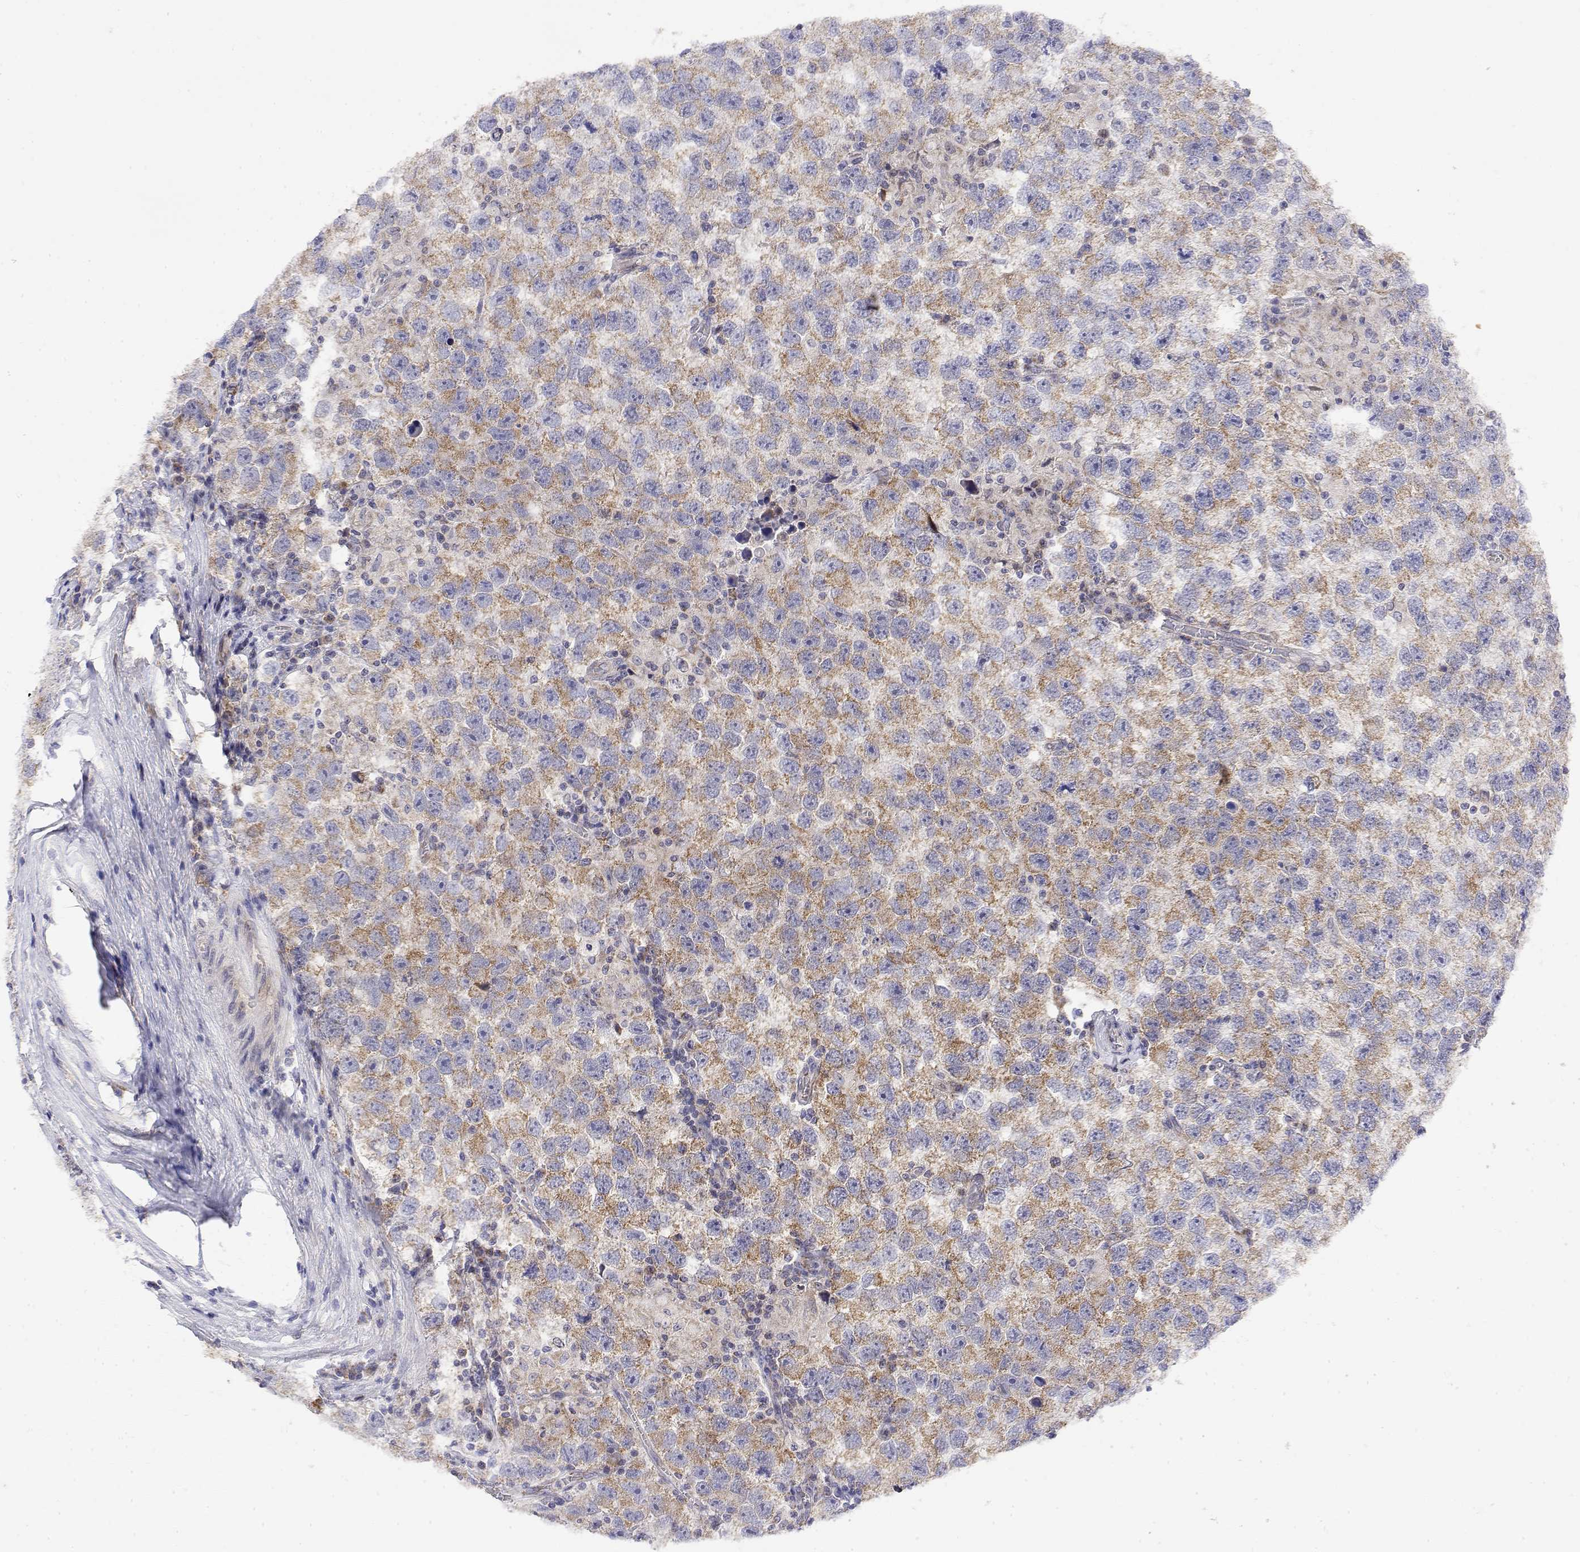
{"staining": {"intensity": "moderate", "quantity": ">75%", "location": "cytoplasmic/membranous"}, "tissue": "testis cancer", "cell_type": "Tumor cells", "image_type": "cancer", "snomed": [{"axis": "morphology", "description": "Seminoma, NOS"}, {"axis": "topography", "description": "Testis"}], "caption": "Immunohistochemical staining of testis seminoma demonstrates moderate cytoplasmic/membranous protein positivity in approximately >75% of tumor cells. (Stains: DAB (3,3'-diaminobenzidine) in brown, nuclei in blue, Microscopy: brightfield microscopy at high magnification).", "gene": "GADD45GIP1", "patient": {"sex": "male", "age": 26}}